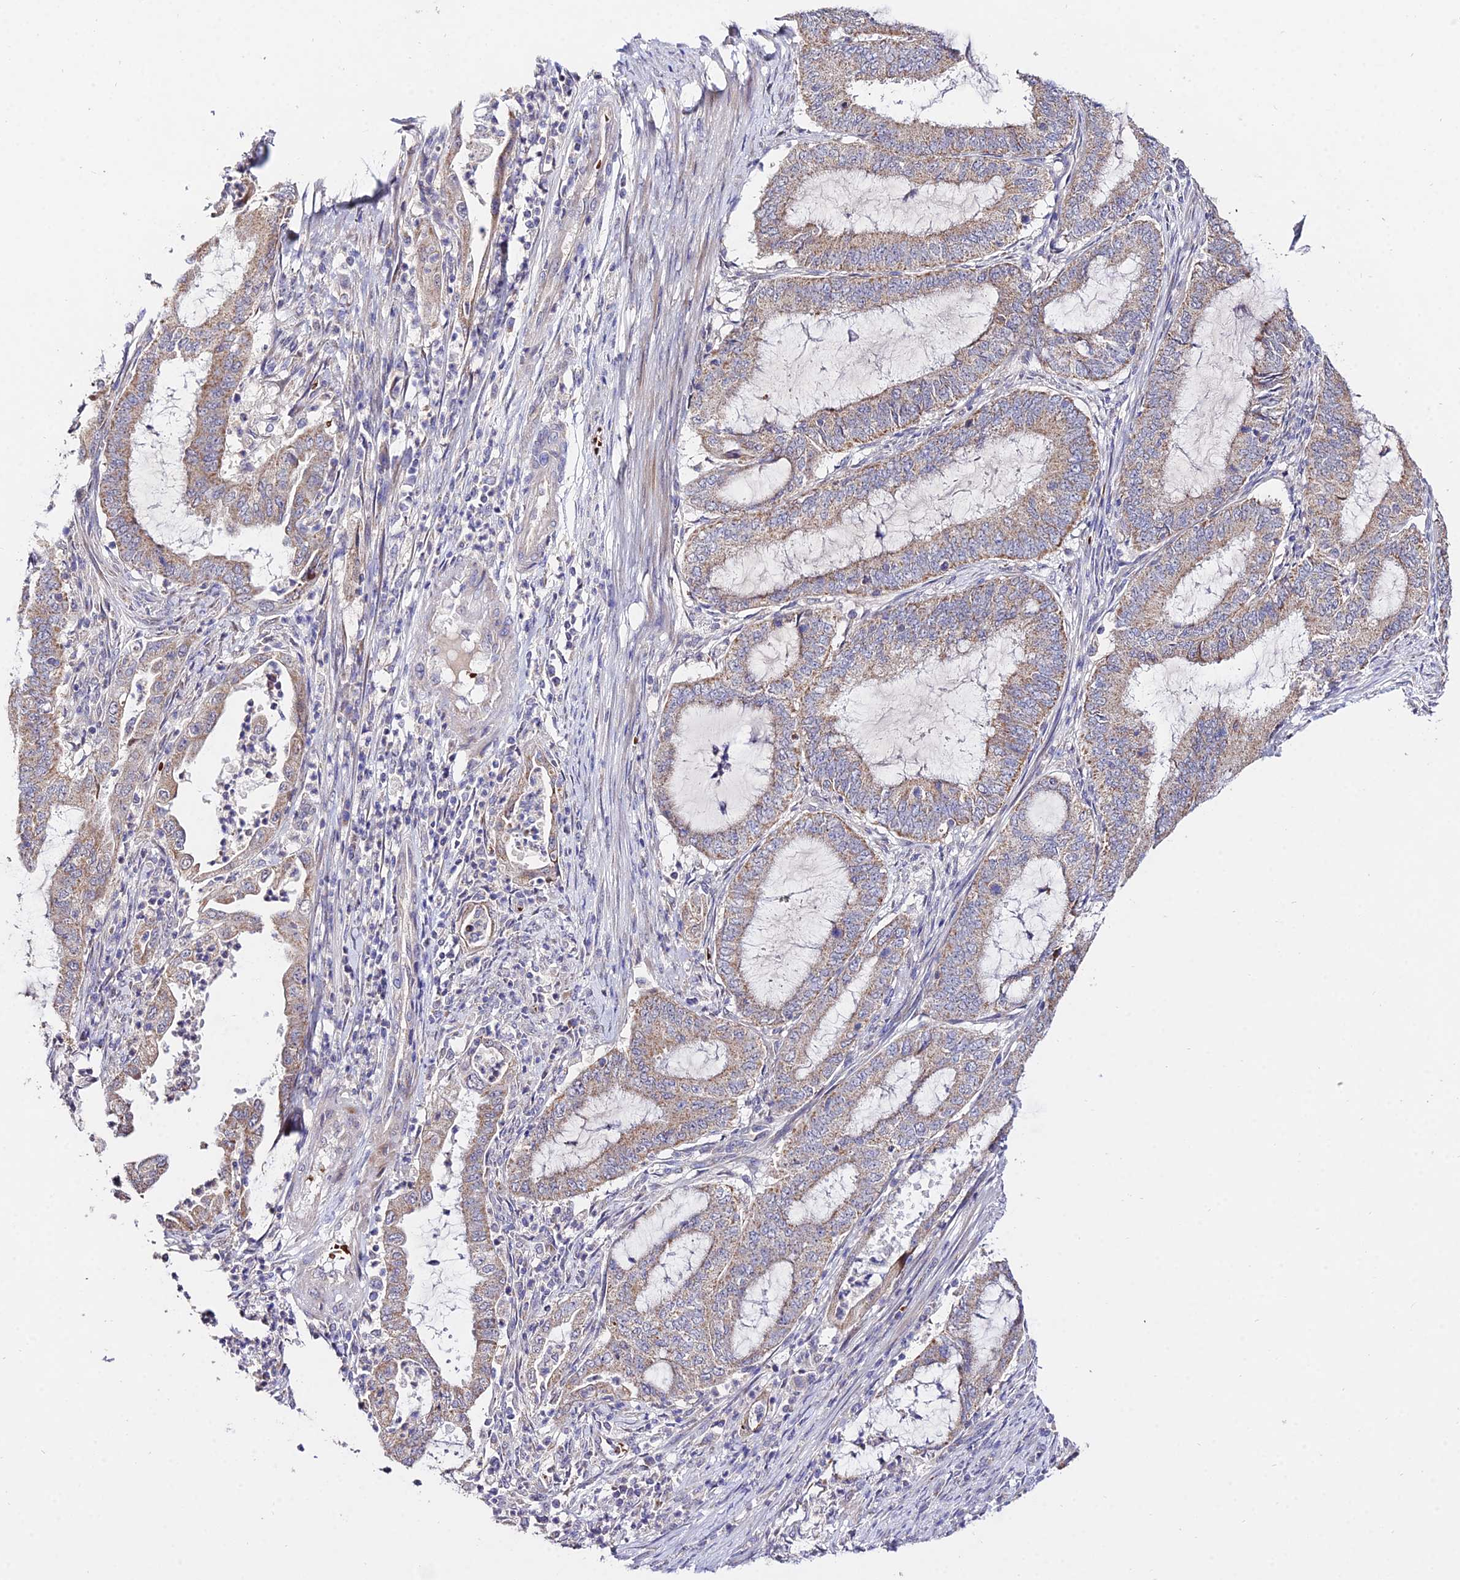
{"staining": {"intensity": "moderate", "quantity": "25%-75%", "location": "cytoplasmic/membranous"}, "tissue": "endometrial cancer", "cell_type": "Tumor cells", "image_type": "cancer", "snomed": [{"axis": "morphology", "description": "Adenocarcinoma, NOS"}, {"axis": "topography", "description": "Endometrium"}], "caption": "A high-resolution image shows immunohistochemistry (IHC) staining of endometrial cancer, which displays moderate cytoplasmic/membranous expression in approximately 25%-75% of tumor cells.", "gene": "WDR5B", "patient": {"sex": "female", "age": 51}}